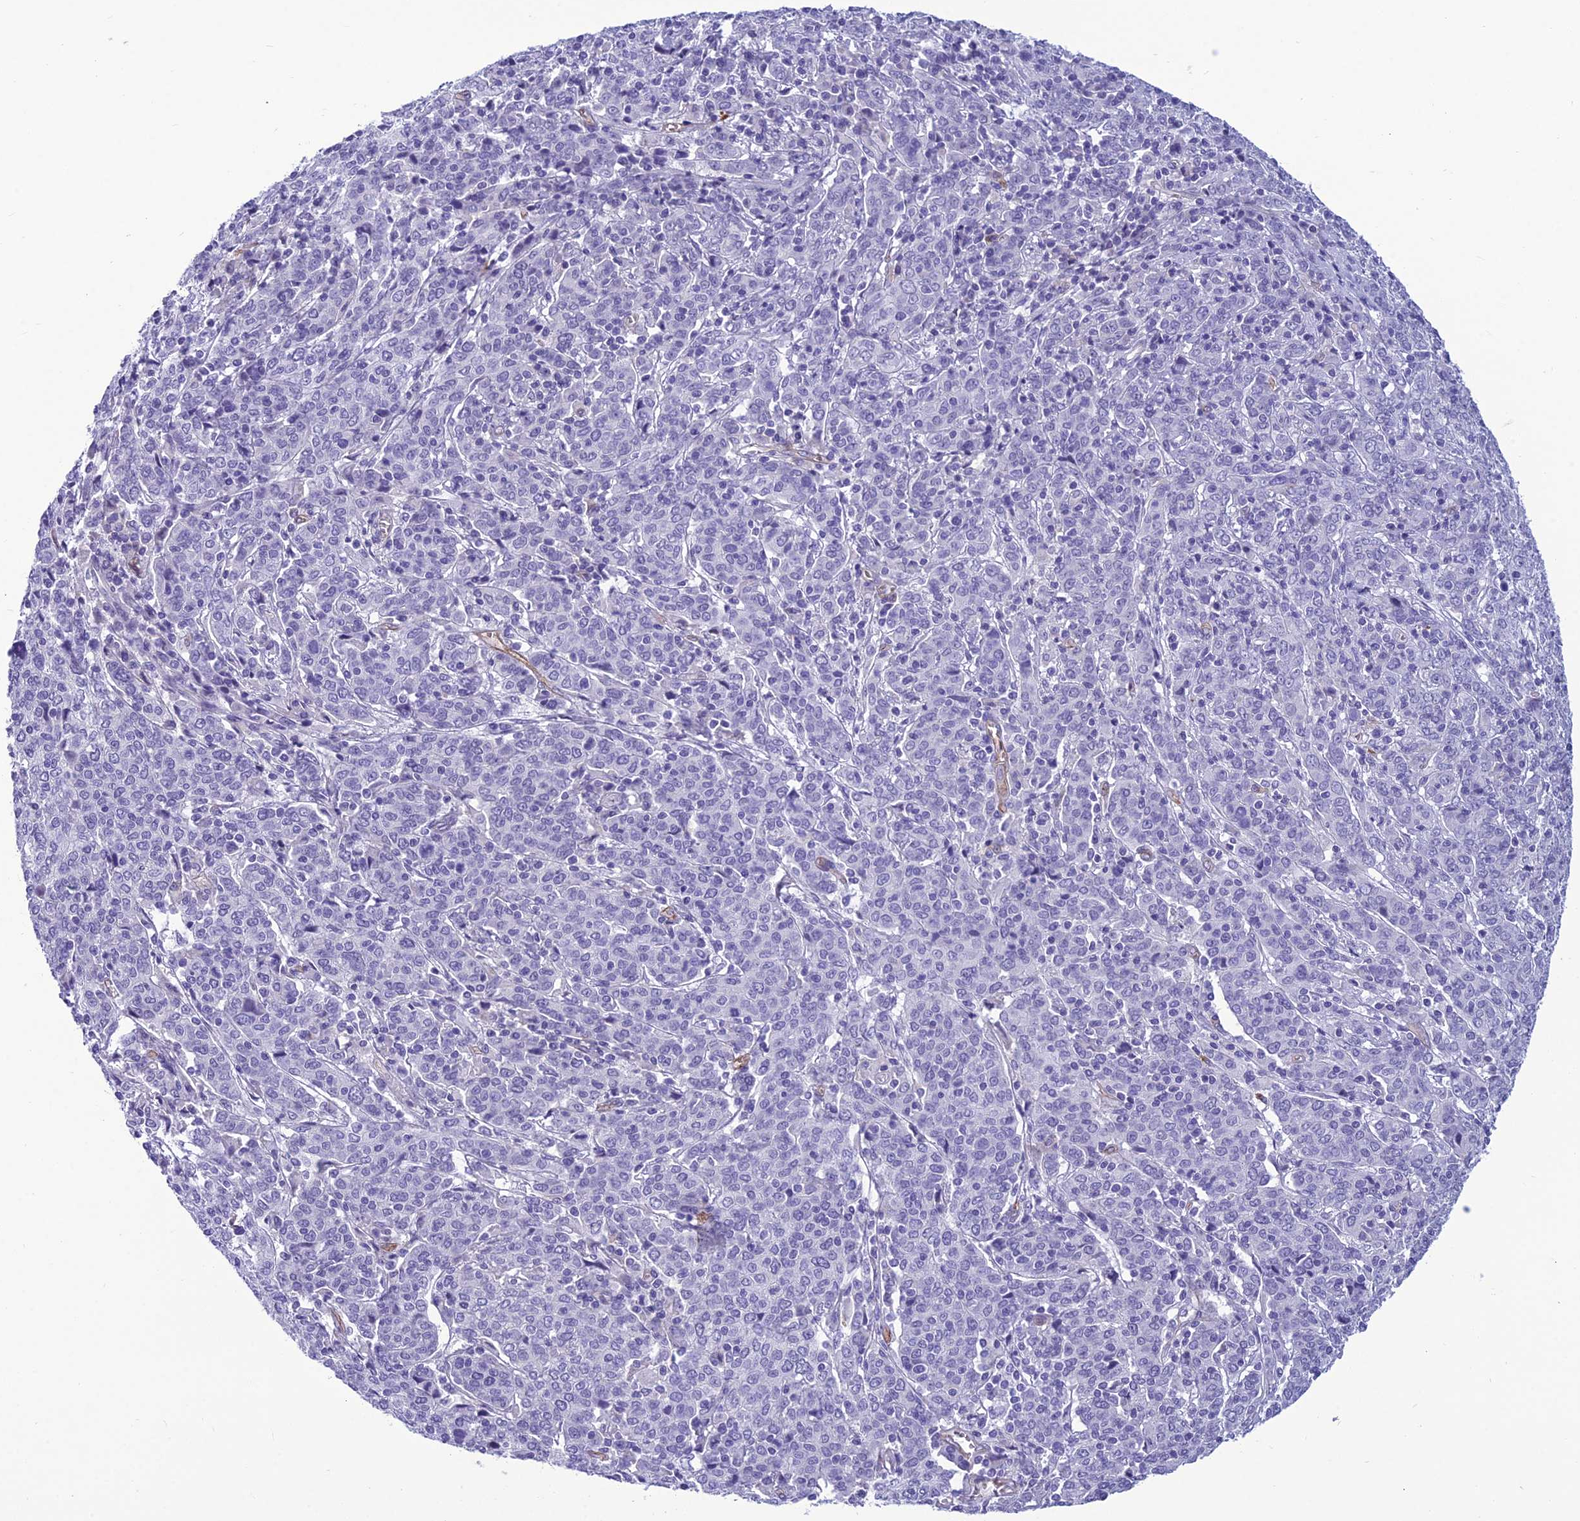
{"staining": {"intensity": "negative", "quantity": "none", "location": "none"}, "tissue": "cervical cancer", "cell_type": "Tumor cells", "image_type": "cancer", "snomed": [{"axis": "morphology", "description": "Squamous cell carcinoma, NOS"}, {"axis": "topography", "description": "Cervix"}], "caption": "DAB (3,3'-diaminobenzidine) immunohistochemical staining of cervical cancer (squamous cell carcinoma) displays no significant expression in tumor cells.", "gene": "BBS7", "patient": {"sex": "female", "age": 67}}